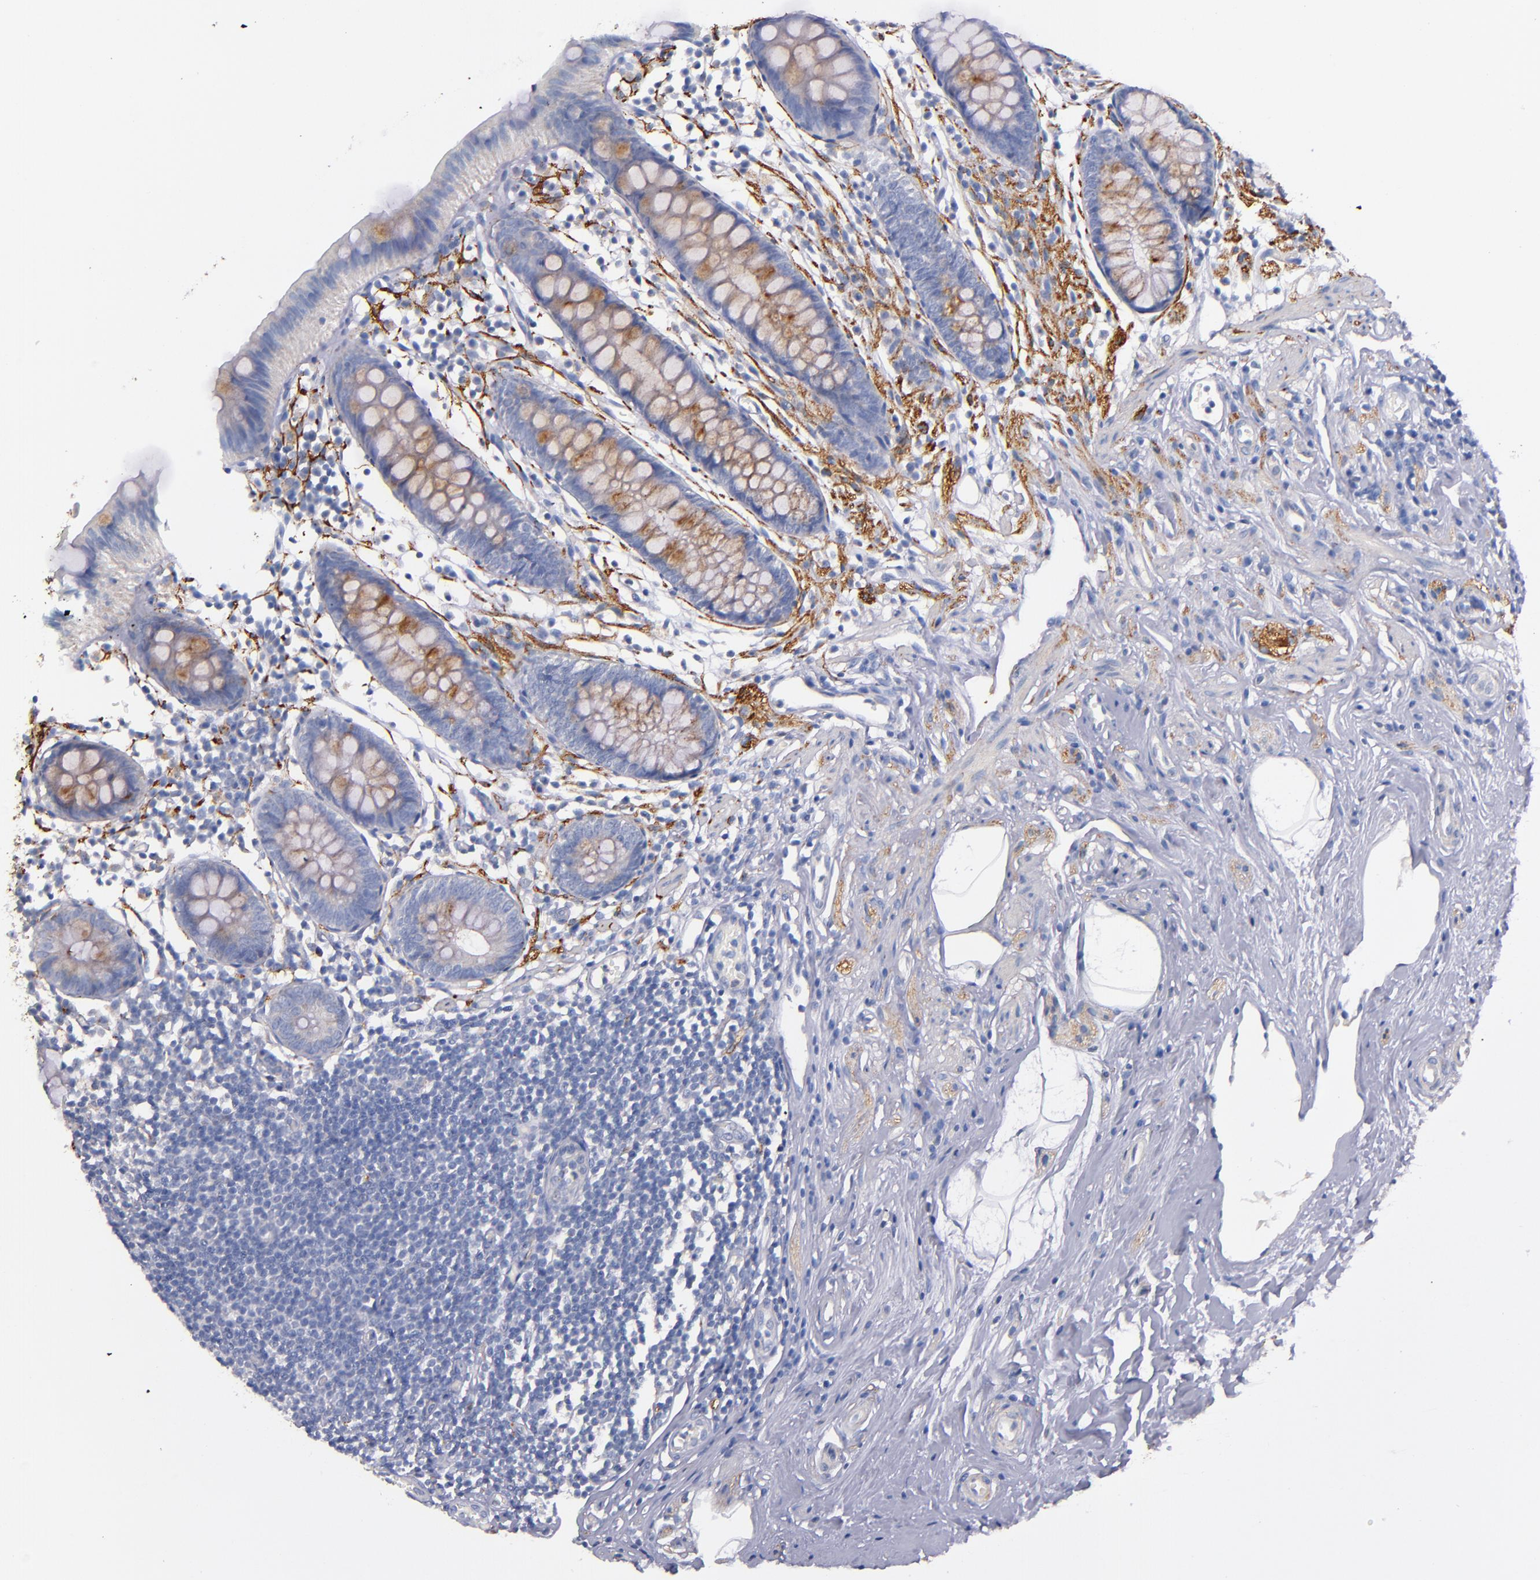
{"staining": {"intensity": "moderate", "quantity": "25%-75%", "location": "cytoplasmic/membranous"}, "tissue": "appendix", "cell_type": "Glandular cells", "image_type": "normal", "snomed": [{"axis": "morphology", "description": "Normal tissue, NOS"}, {"axis": "topography", "description": "Appendix"}], "caption": "Immunohistochemical staining of benign appendix reveals medium levels of moderate cytoplasmic/membranous staining in about 25%-75% of glandular cells.", "gene": "CNTNAP2", "patient": {"sex": "male", "age": 38}}